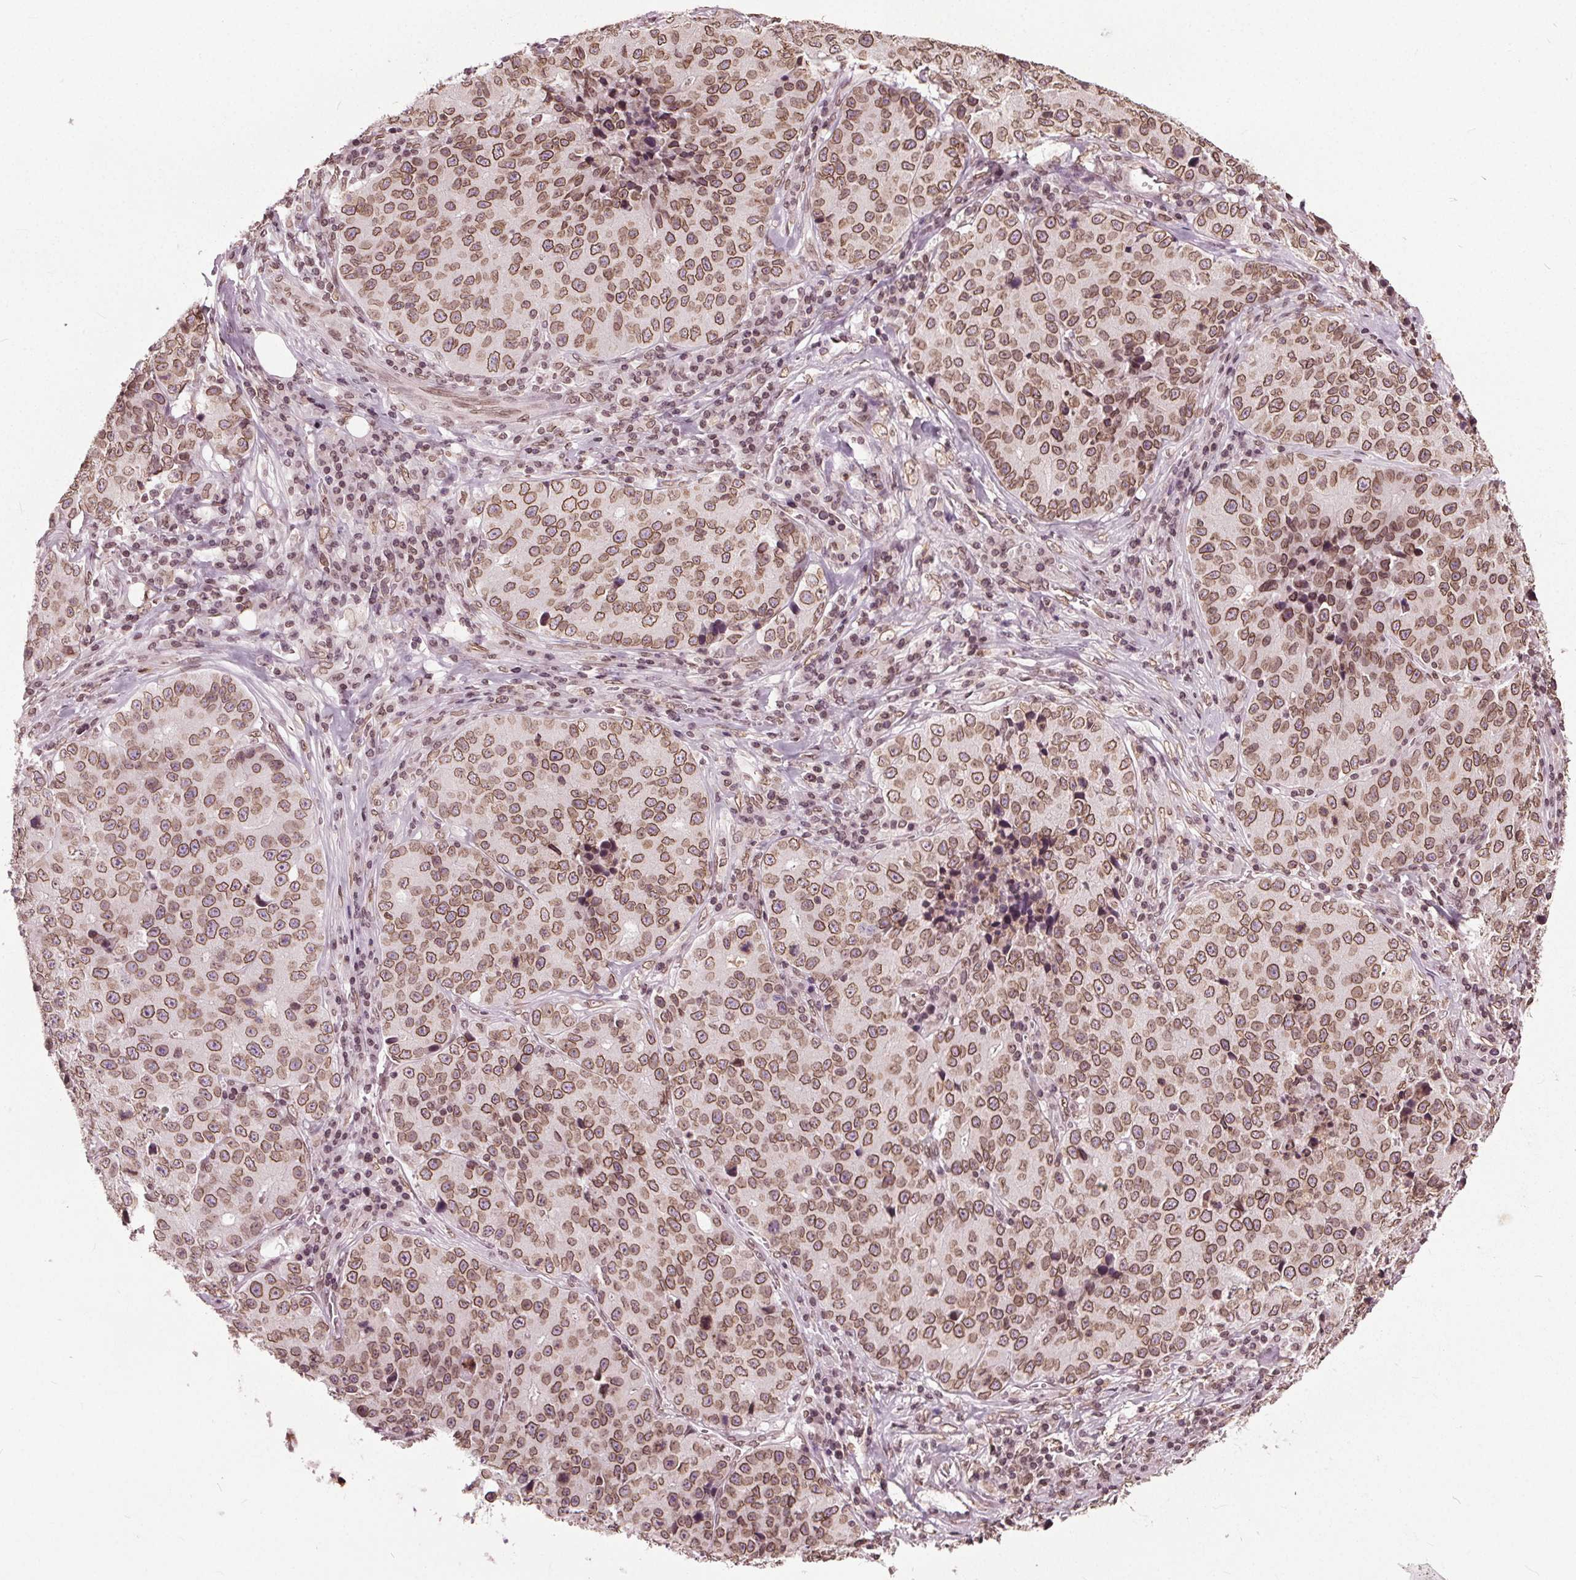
{"staining": {"intensity": "moderate", "quantity": ">75%", "location": "cytoplasmic/membranous,nuclear"}, "tissue": "stomach cancer", "cell_type": "Tumor cells", "image_type": "cancer", "snomed": [{"axis": "morphology", "description": "Adenocarcinoma, NOS"}, {"axis": "topography", "description": "Stomach"}], "caption": "A high-resolution photomicrograph shows immunohistochemistry staining of stomach adenocarcinoma, which exhibits moderate cytoplasmic/membranous and nuclear staining in about >75% of tumor cells.", "gene": "TTC39C", "patient": {"sex": "male", "age": 71}}